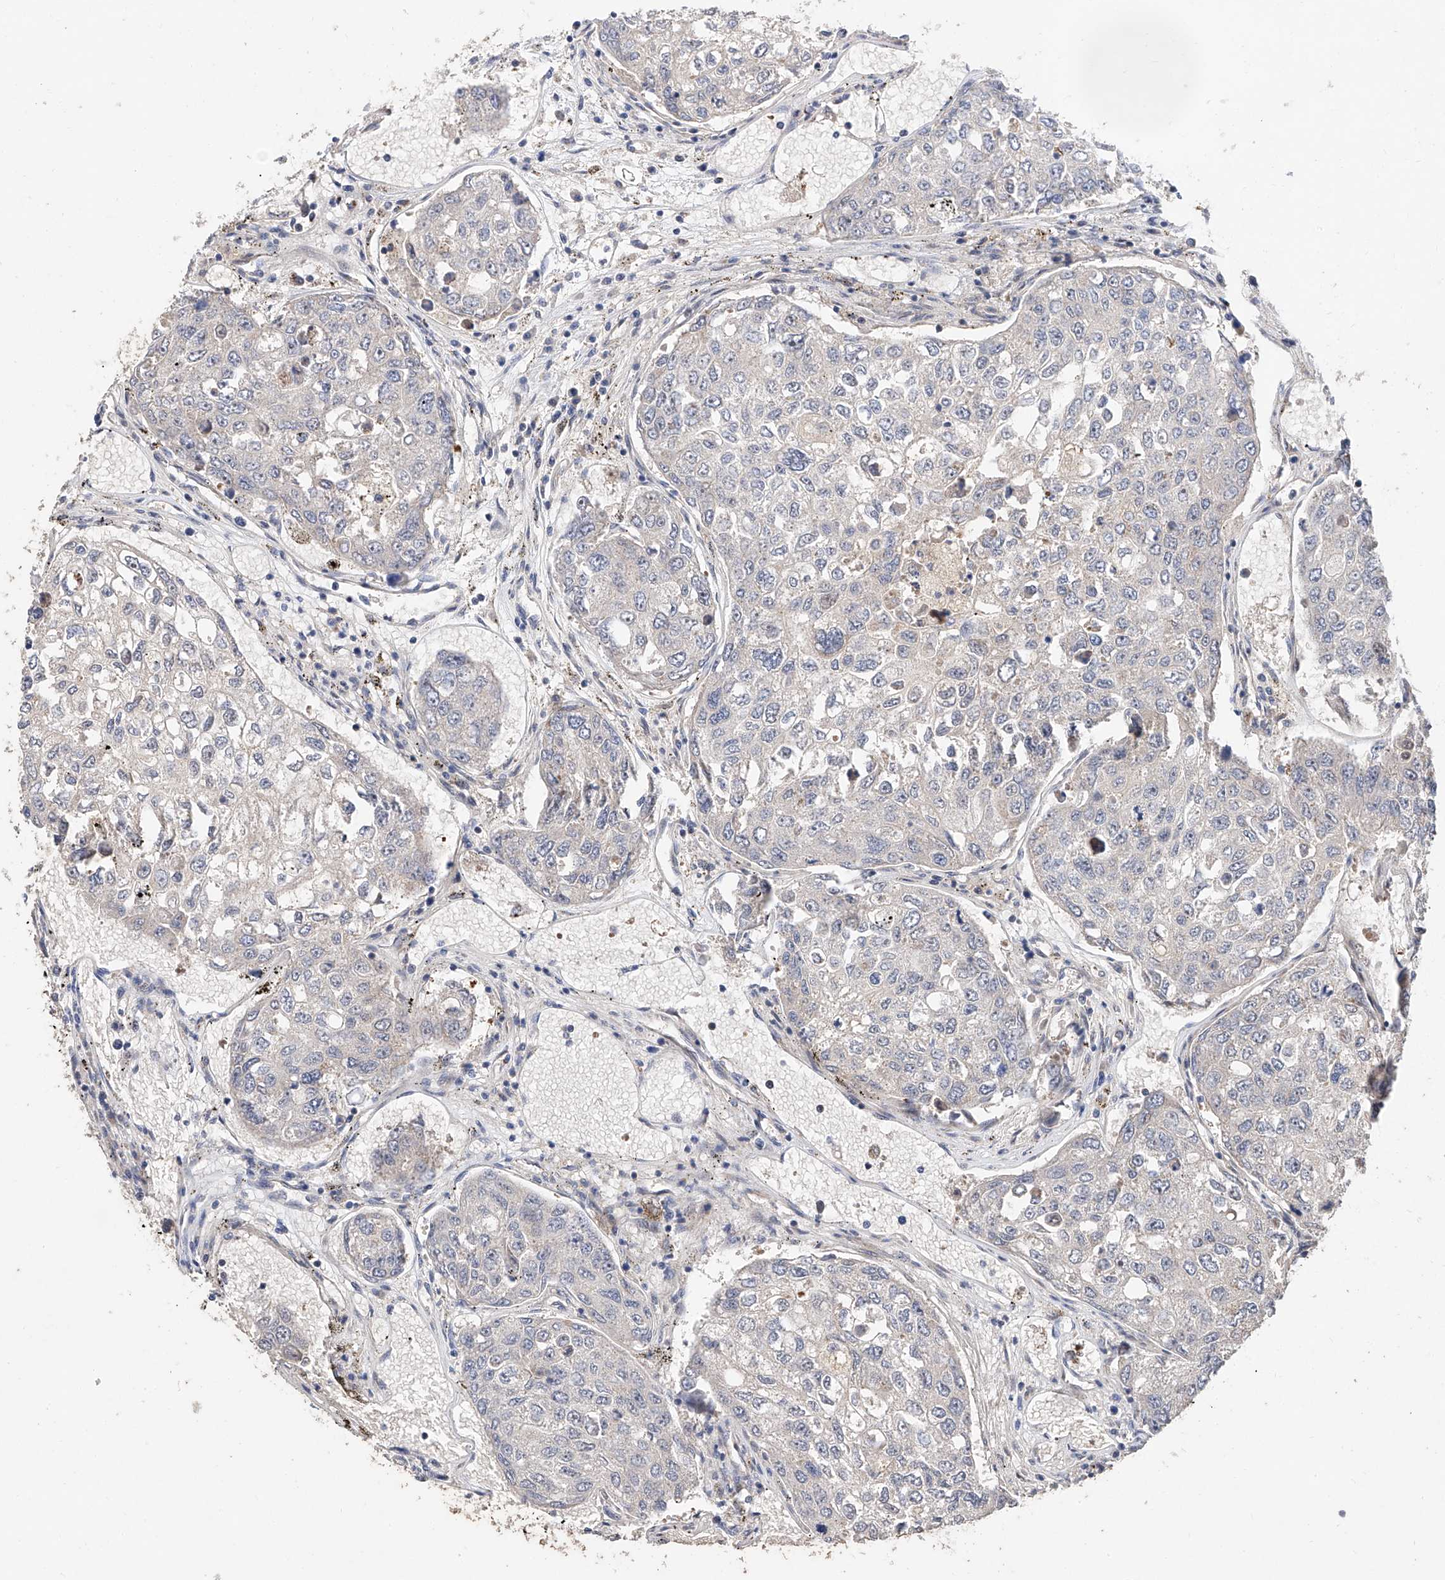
{"staining": {"intensity": "negative", "quantity": "none", "location": "none"}, "tissue": "urothelial cancer", "cell_type": "Tumor cells", "image_type": "cancer", "snomed": [{"axis": "morphology", "description": "Urothelial carcinoma, High grade"}, {"axis": "topography", "description": "Lymph node"}, {"axis": "topography", "description": "Urinary bladder"}], "caption": "Immunohistochemistry of urothelial cancer exhibits no positivity in tumor cells.", "gene": "FUCA2", "patient": {"sex": "male", "age": 51}}